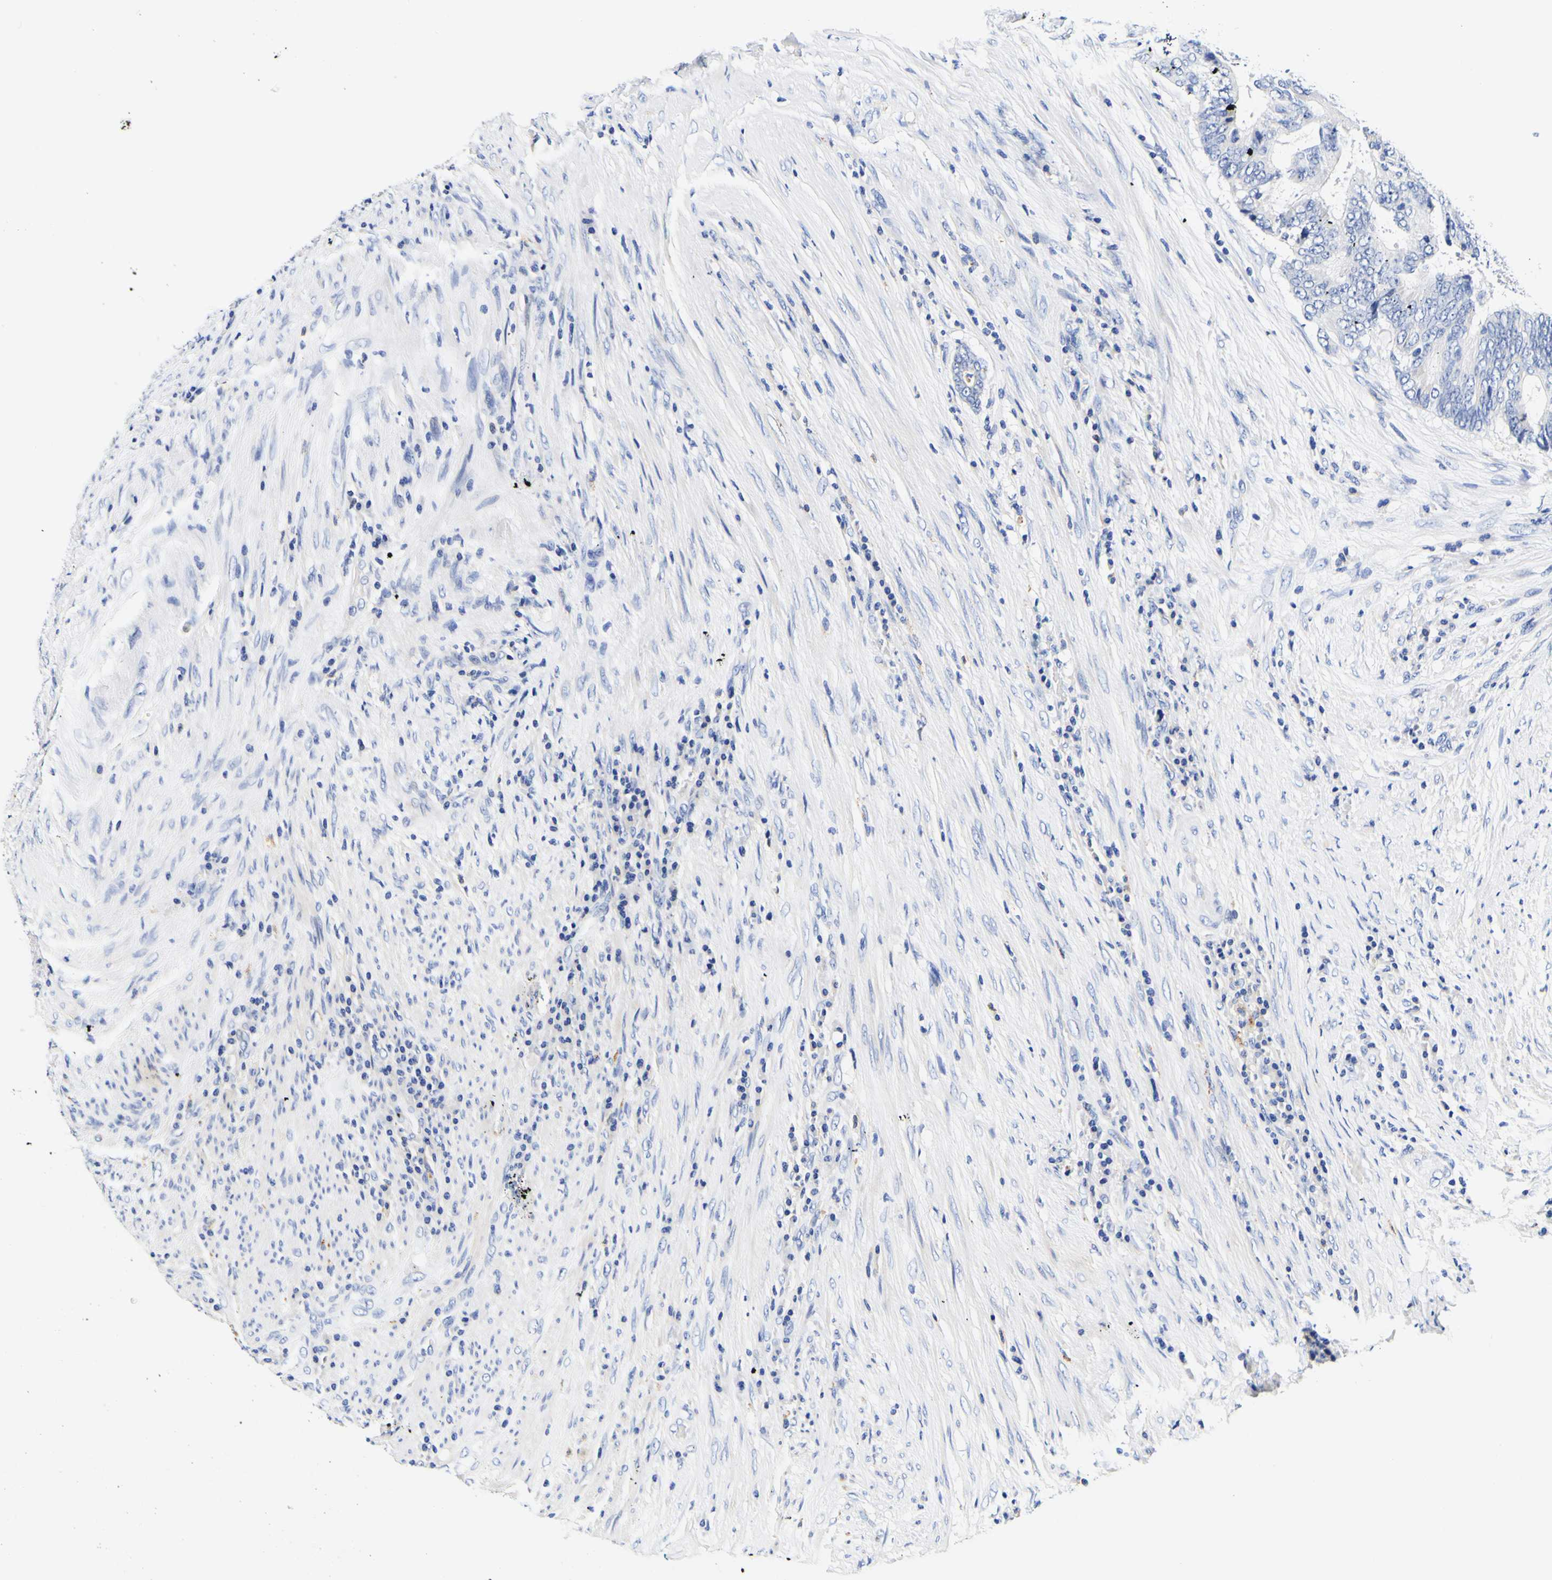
{"staining": {"intensity": "negative", "quantity": "none", "location": "none"}, "tissue": "colorectal cancer", "cell_type": "Tumor cells", "image_type": "cancer", "snomed": [{"axis": "morphology", "description": "Adenocarcinoma, NOS"}, {"axis": "topography", "description": "Rectum"}], "caption": "An image of colorectal cancer (adenocarcinoma) stained for a protein demonstrates no brown staining in tumor cells.", "gene": "CAMK4", "patient": {"sex": "male", "age": 72}}